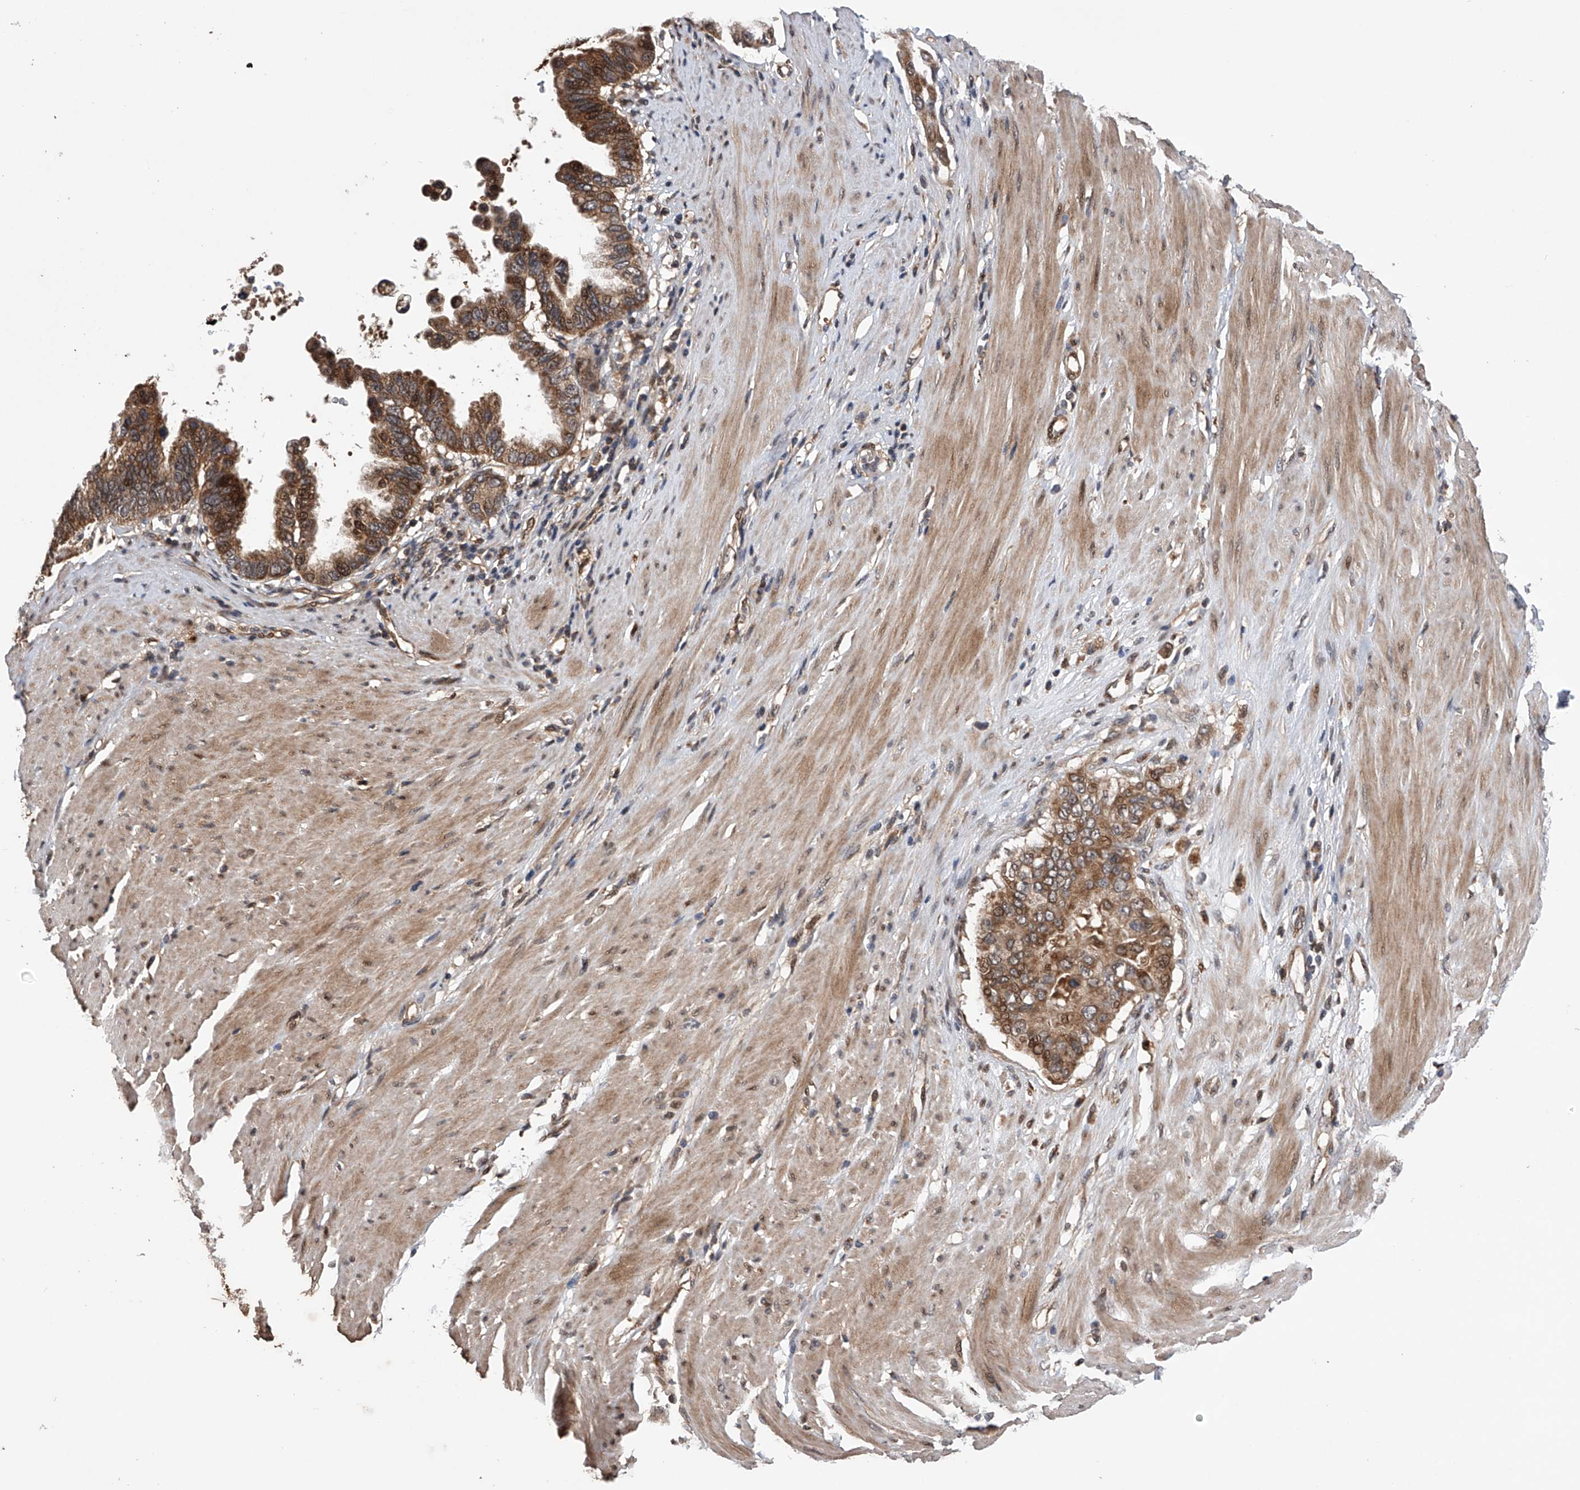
{"staining": {"intensity": "strong", "quantity": ">75%", "location": "cytoplasmic/membranous,nuclear"}, "tissue": "pancreatic cancer", "cell_type": "Tumor cells", "image_type": "cancer", "snomed": [{"axis": "morphology", "description": "Adenocarcinoma, NOS"}, {"axis": "topography", "description": "Pancreas"}], "caption": "Human pancreatic cancer stained for a protein (brown) demonstrates strong cytoplasmic/membranous and nuclear positive staining in approximately >75% of tumor cells.", "gene": "MAP3K11", "patient": {"sex": "female", "age": 56}}